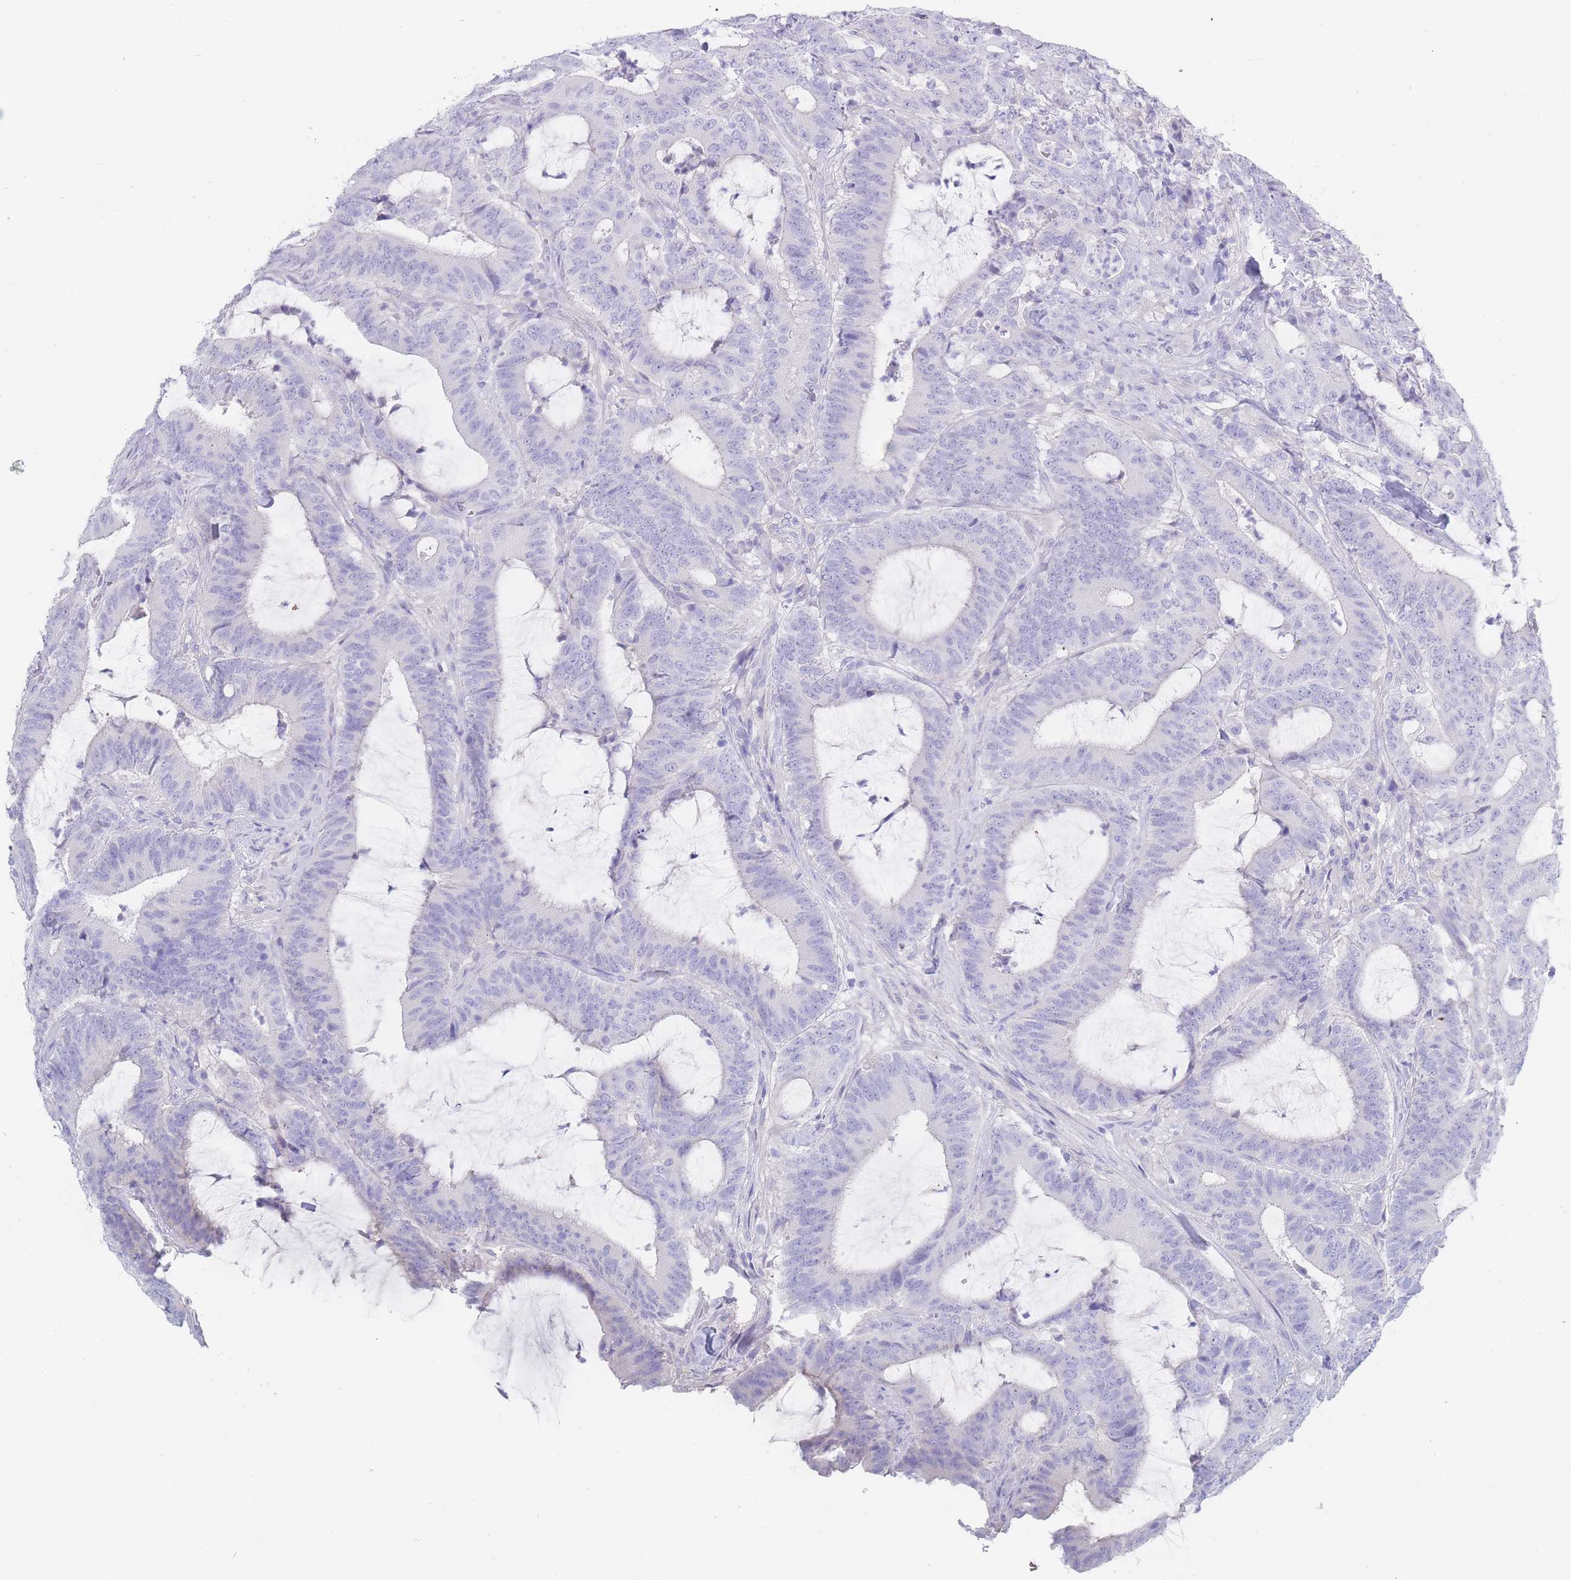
{"staining": {"intensity": "negative", "quantity": "none", "location": "none"}, "tissue": "colorectal cancer", "cell_type": "Tumor cells", "image_type": "cancer", "snomed": [{"axis": "morphology", "description": "Adenocarcinoma, NOS"}, {"axis": "topography", "description": "Colon"}], "caption": "There is no significant expression in tumor cells of colorectal cancer. (DAB immunohistochemistry (IHC) visualized using brightfield microscopy, high magnification).", "gene": "LZTFL1", "patient": {"sex": "female", "age": 43}}